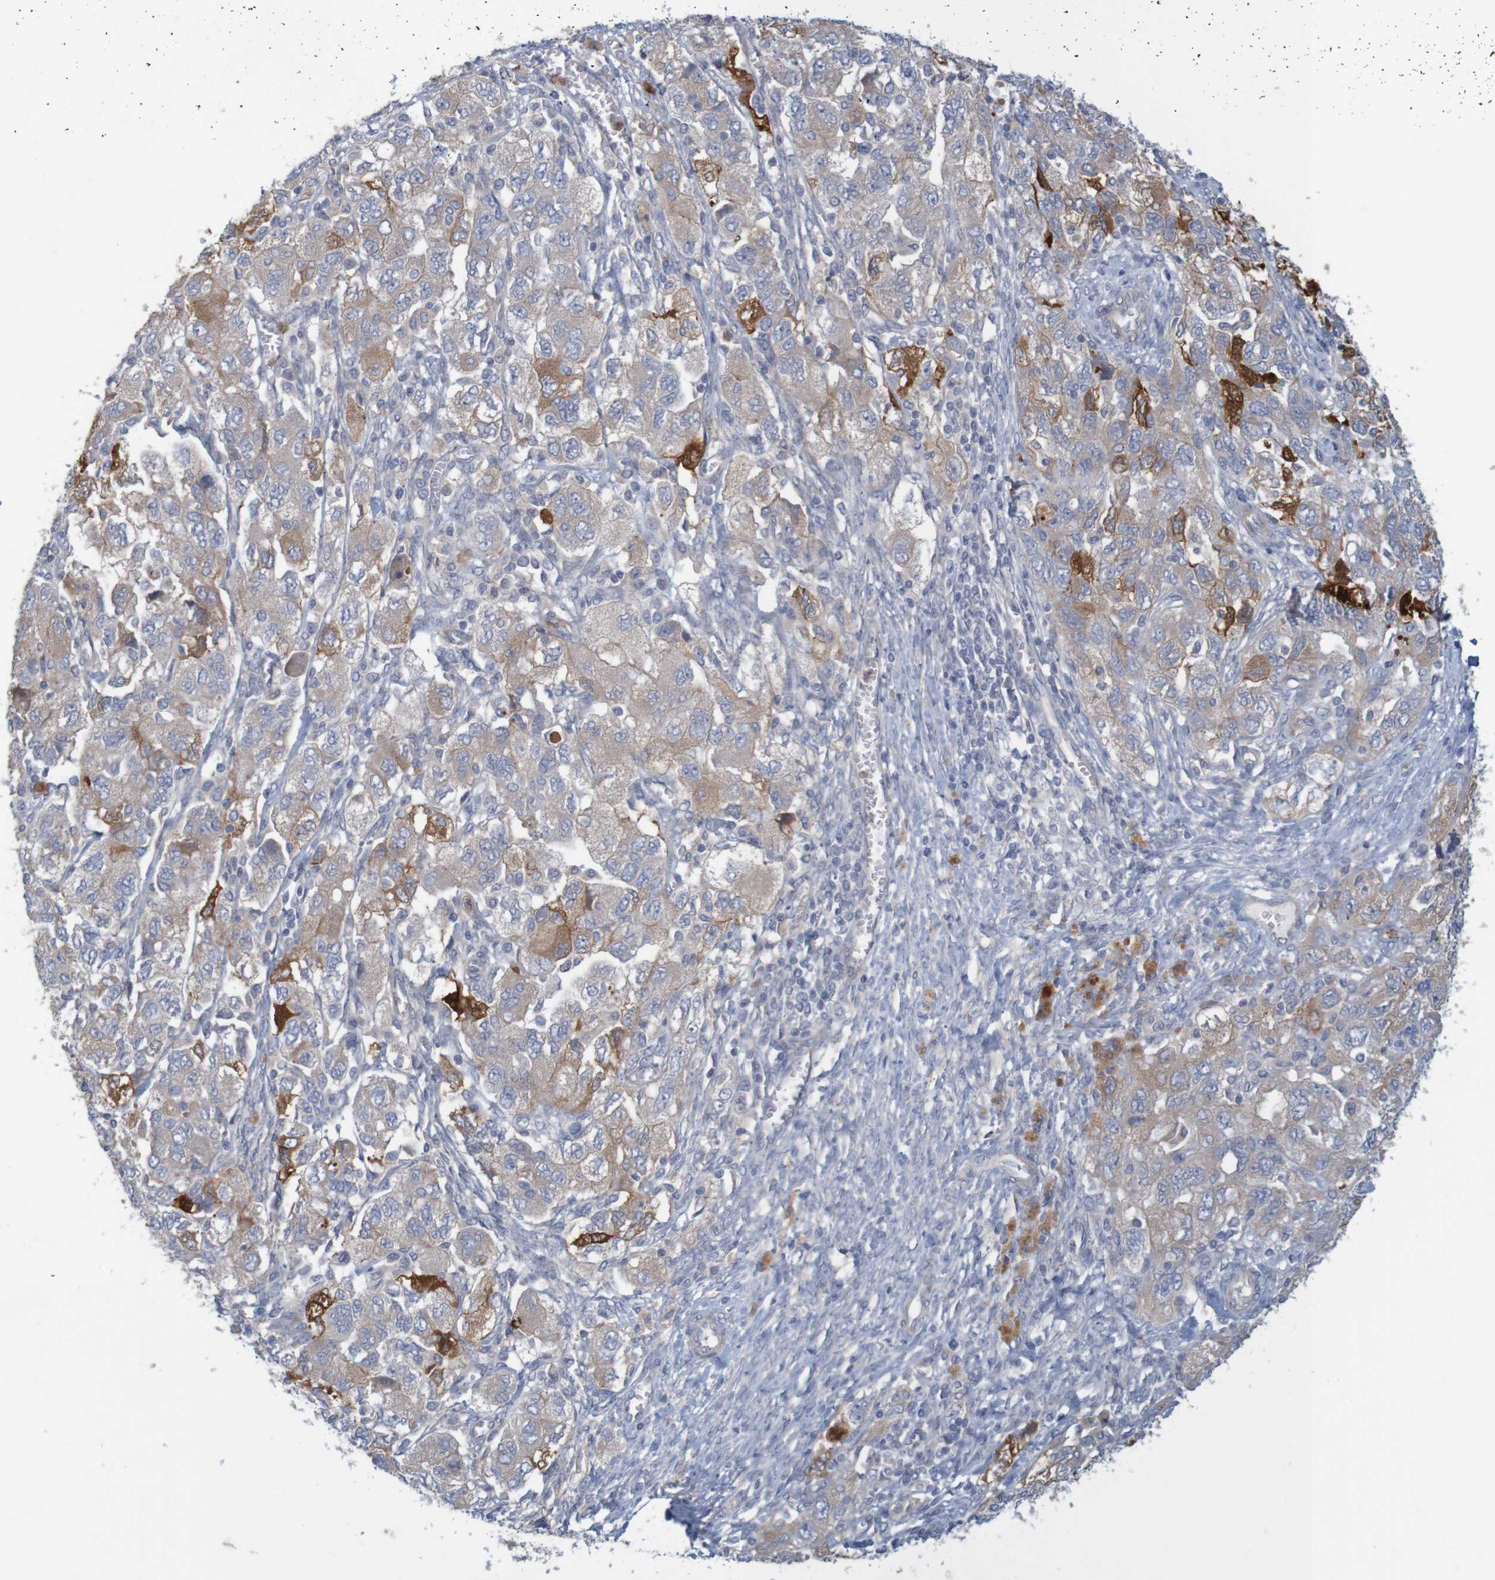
{"staining": {"intensity": "strong", "quantity": "<25%", "location": "cytoplasmic/membranous"}, "tissue": "ovarian cancer", "cell_type": "Tumor cells", "image_type": "cancer", "snomed": [{"axis": "morphology", "description": "Carcinoma, NOS"}, {"axis": "morphology", "description": "Cystadenocarcinoma, serous, NOS"}, {"axis": "topography", "description": "Ovary"}], "caption": "DAB immunohistochemical staining of human ovarian cancer (serous cystadenocarcinoma) displays strong cytoplasmic/membranous protein positivity in about <25% of tumor cells. (Brightfield microscopy of DAB IHC at high magnification).", "gene": "KRT23", "patient": {"sex": "female", "age": 69}}